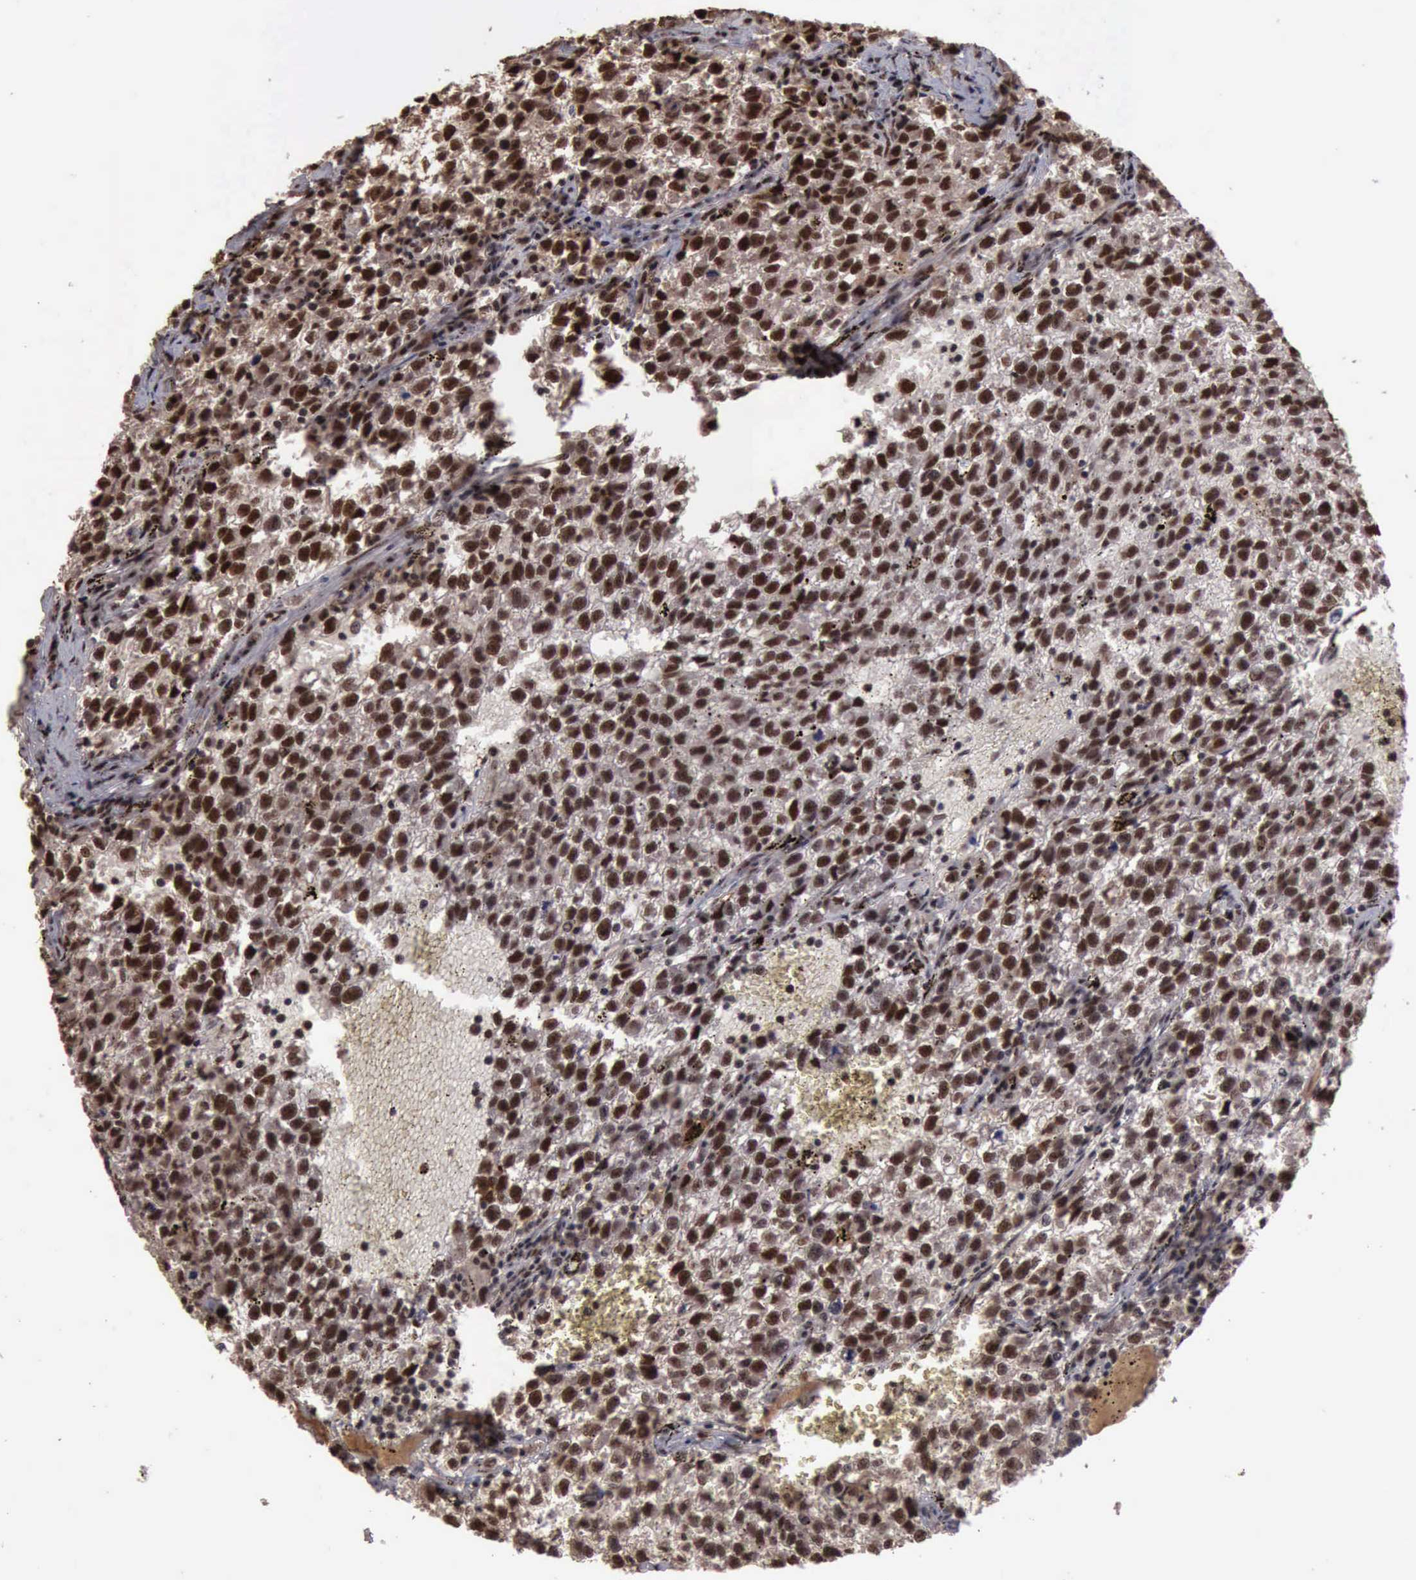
{"staining": {"intensity": "strong", "quantity": ">75%", "location": "cytoplasmic/membranous,nuclear"}, "tissue": "testis cancer", "cell_type": "Tumor cells", "image_type": "cancer", "snomed": [{"axis": "morphology", "description": "Seminoma, NOS"}, {"axis": "topography", "description": "Testis"}], "caption": "Testis cancer stained for a protein reveals strong cytoplasmic/membranous and nuclear positivity in tumor cells.", "gene": "TRMT2A", "patient": {"sex": "male", "age": 35}}